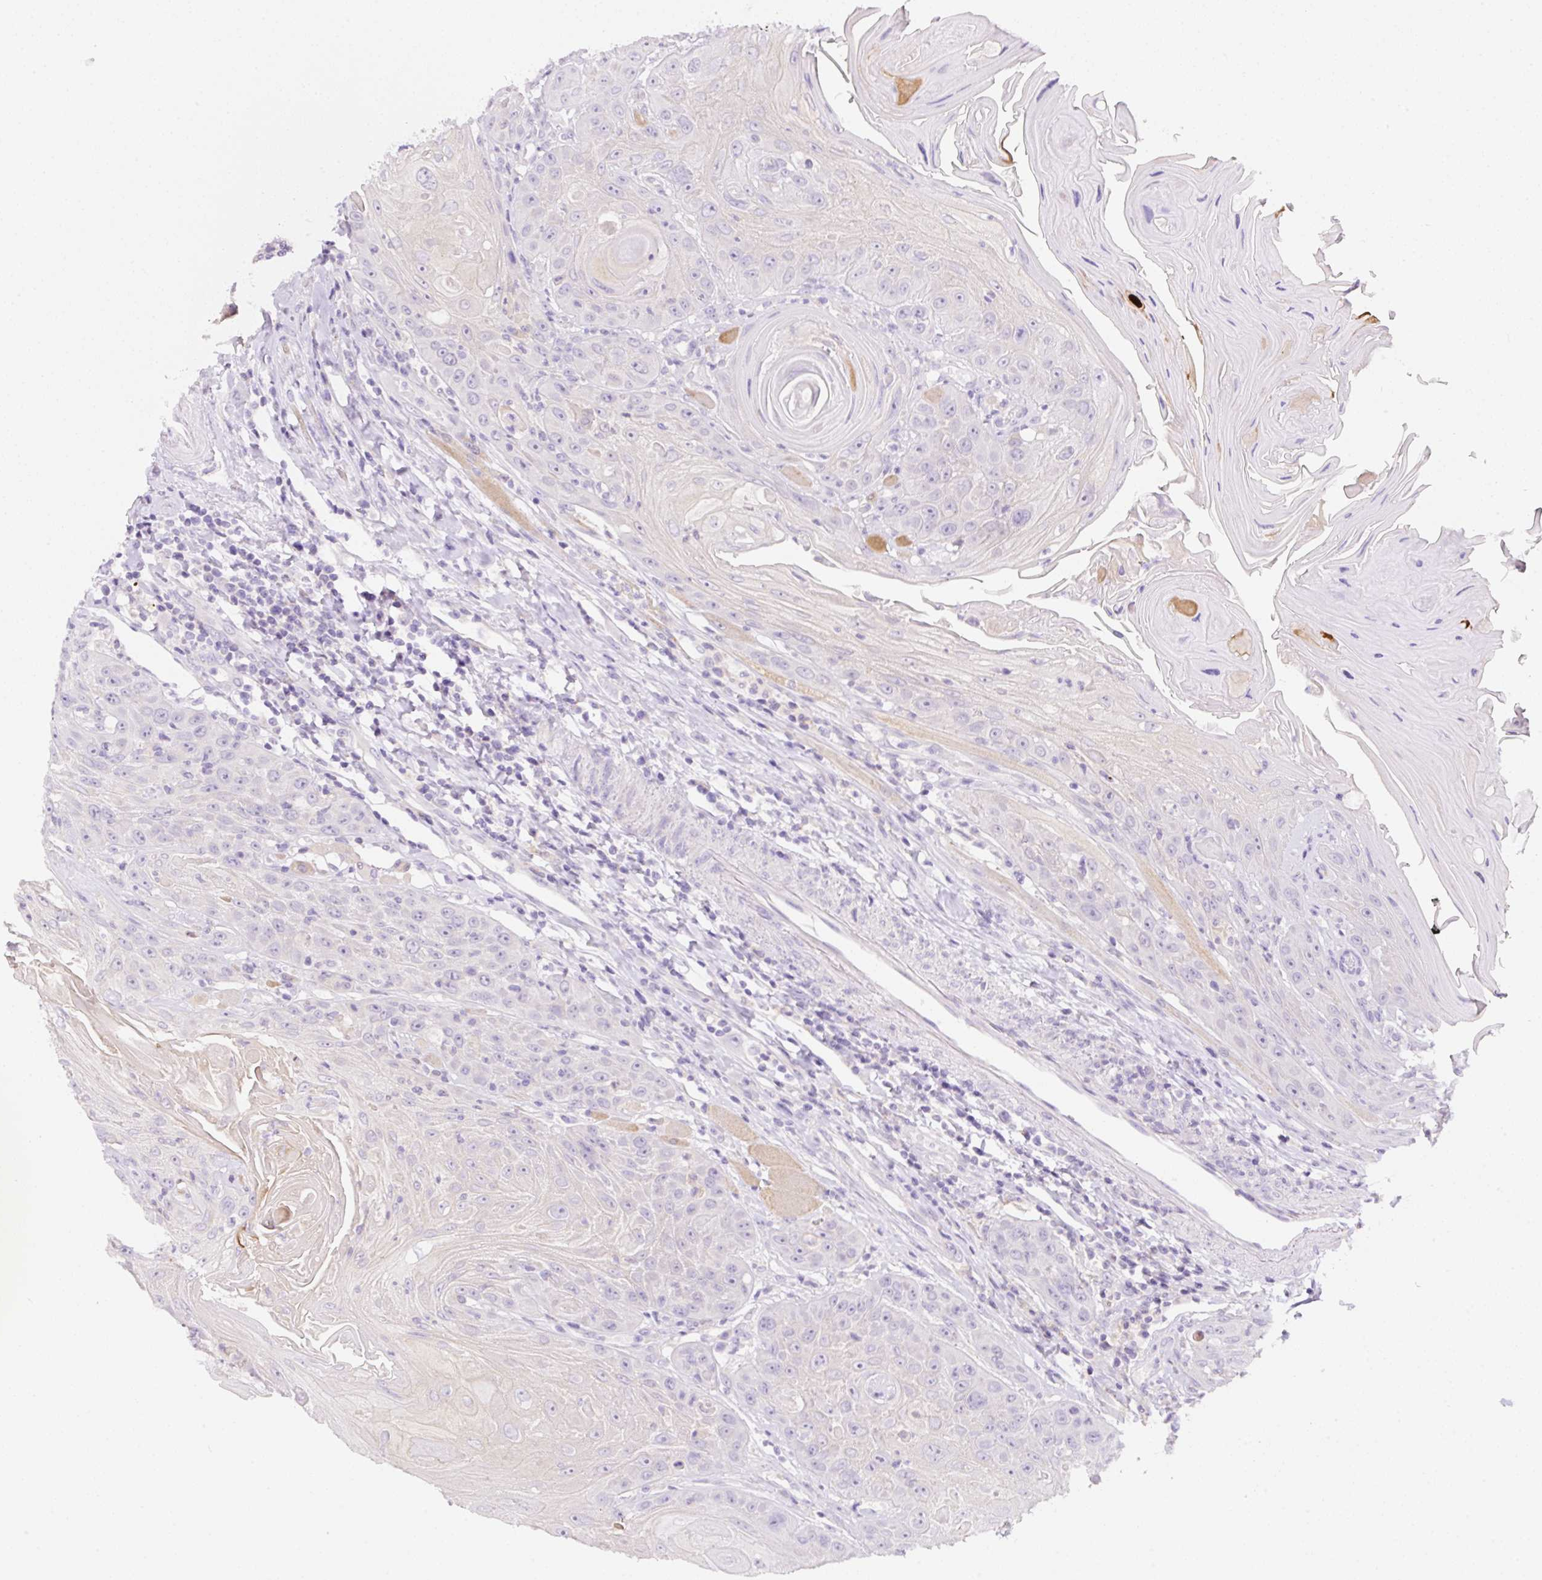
{"staining": {"intensity": "negative", "quantity": "none", "location": "none"}, "tissue": "head and neck cancer", "cell_type": "Tumor cells", "image_type": "cancer", "snomed": [{"axis": "morphology", "description": "Squamous cell carcinoma, NOS"}, {"axis": "topography", "description": "Head-Neck"}], "caption": "This is an immunohistochemistry (IHC) micrograph of human head and neck cancer (squamous cell carcinoma). There is no expression in tumor cells.", "gene": "NDST3", "patient": {"sex": "female", "age": 59}}